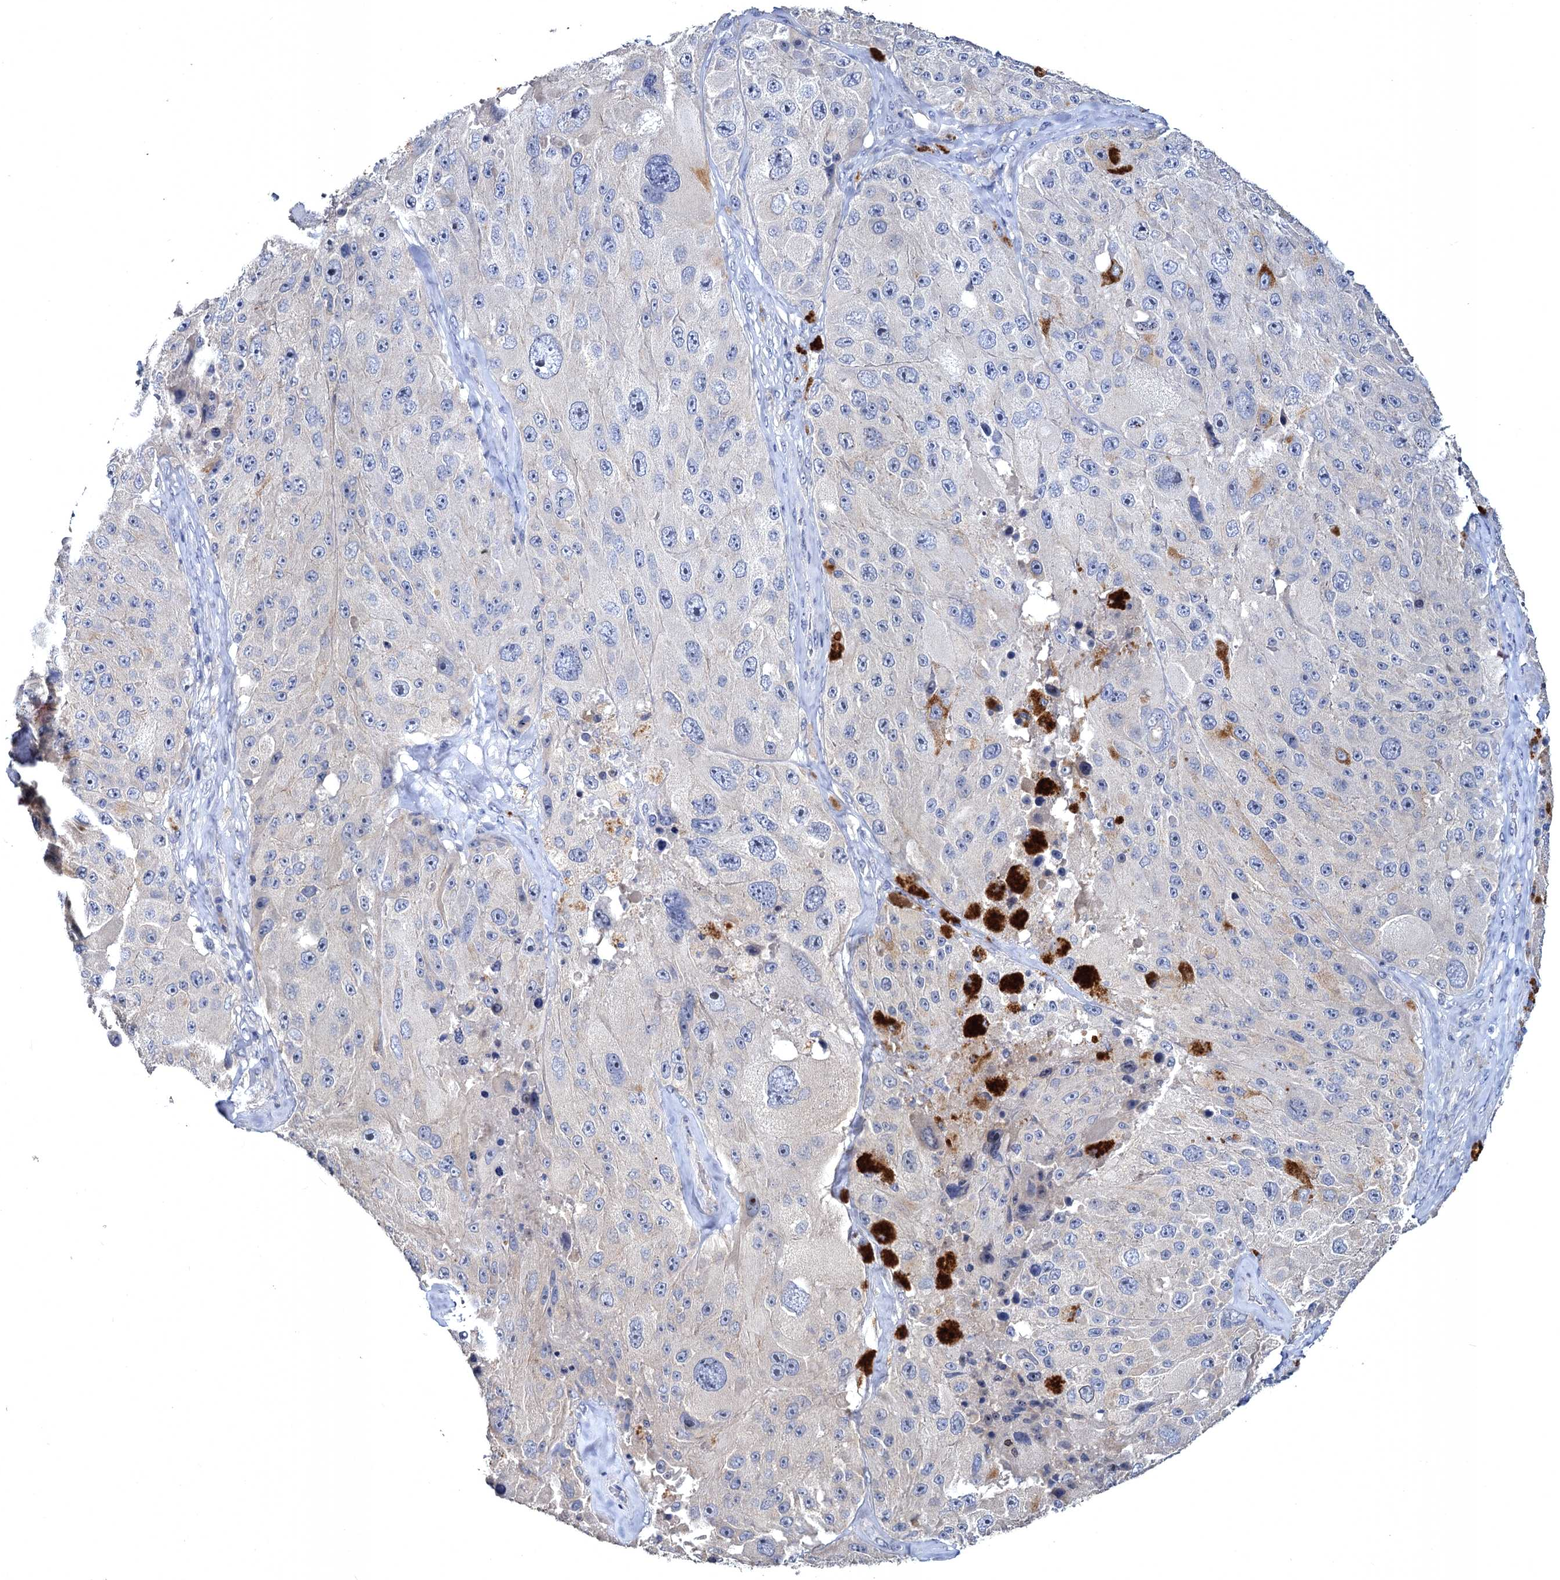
{"staining": {"intensity": "negative", "quantity": "none", "location": "none"}, "tissue": "melanoma", "cell_type": "Tumor cells", "image_type": "cancer", "snomed": [{"axis": "morphology", "description": "Malignant melanoma, Metastatic site"}, {"axis": "topography", "description": "Lymph node"}], "caption": "There is no significant positivity in tumor cells of melanoma.", "gene": "ATP9A", "patient": {"sex": "male", "age": 62}}